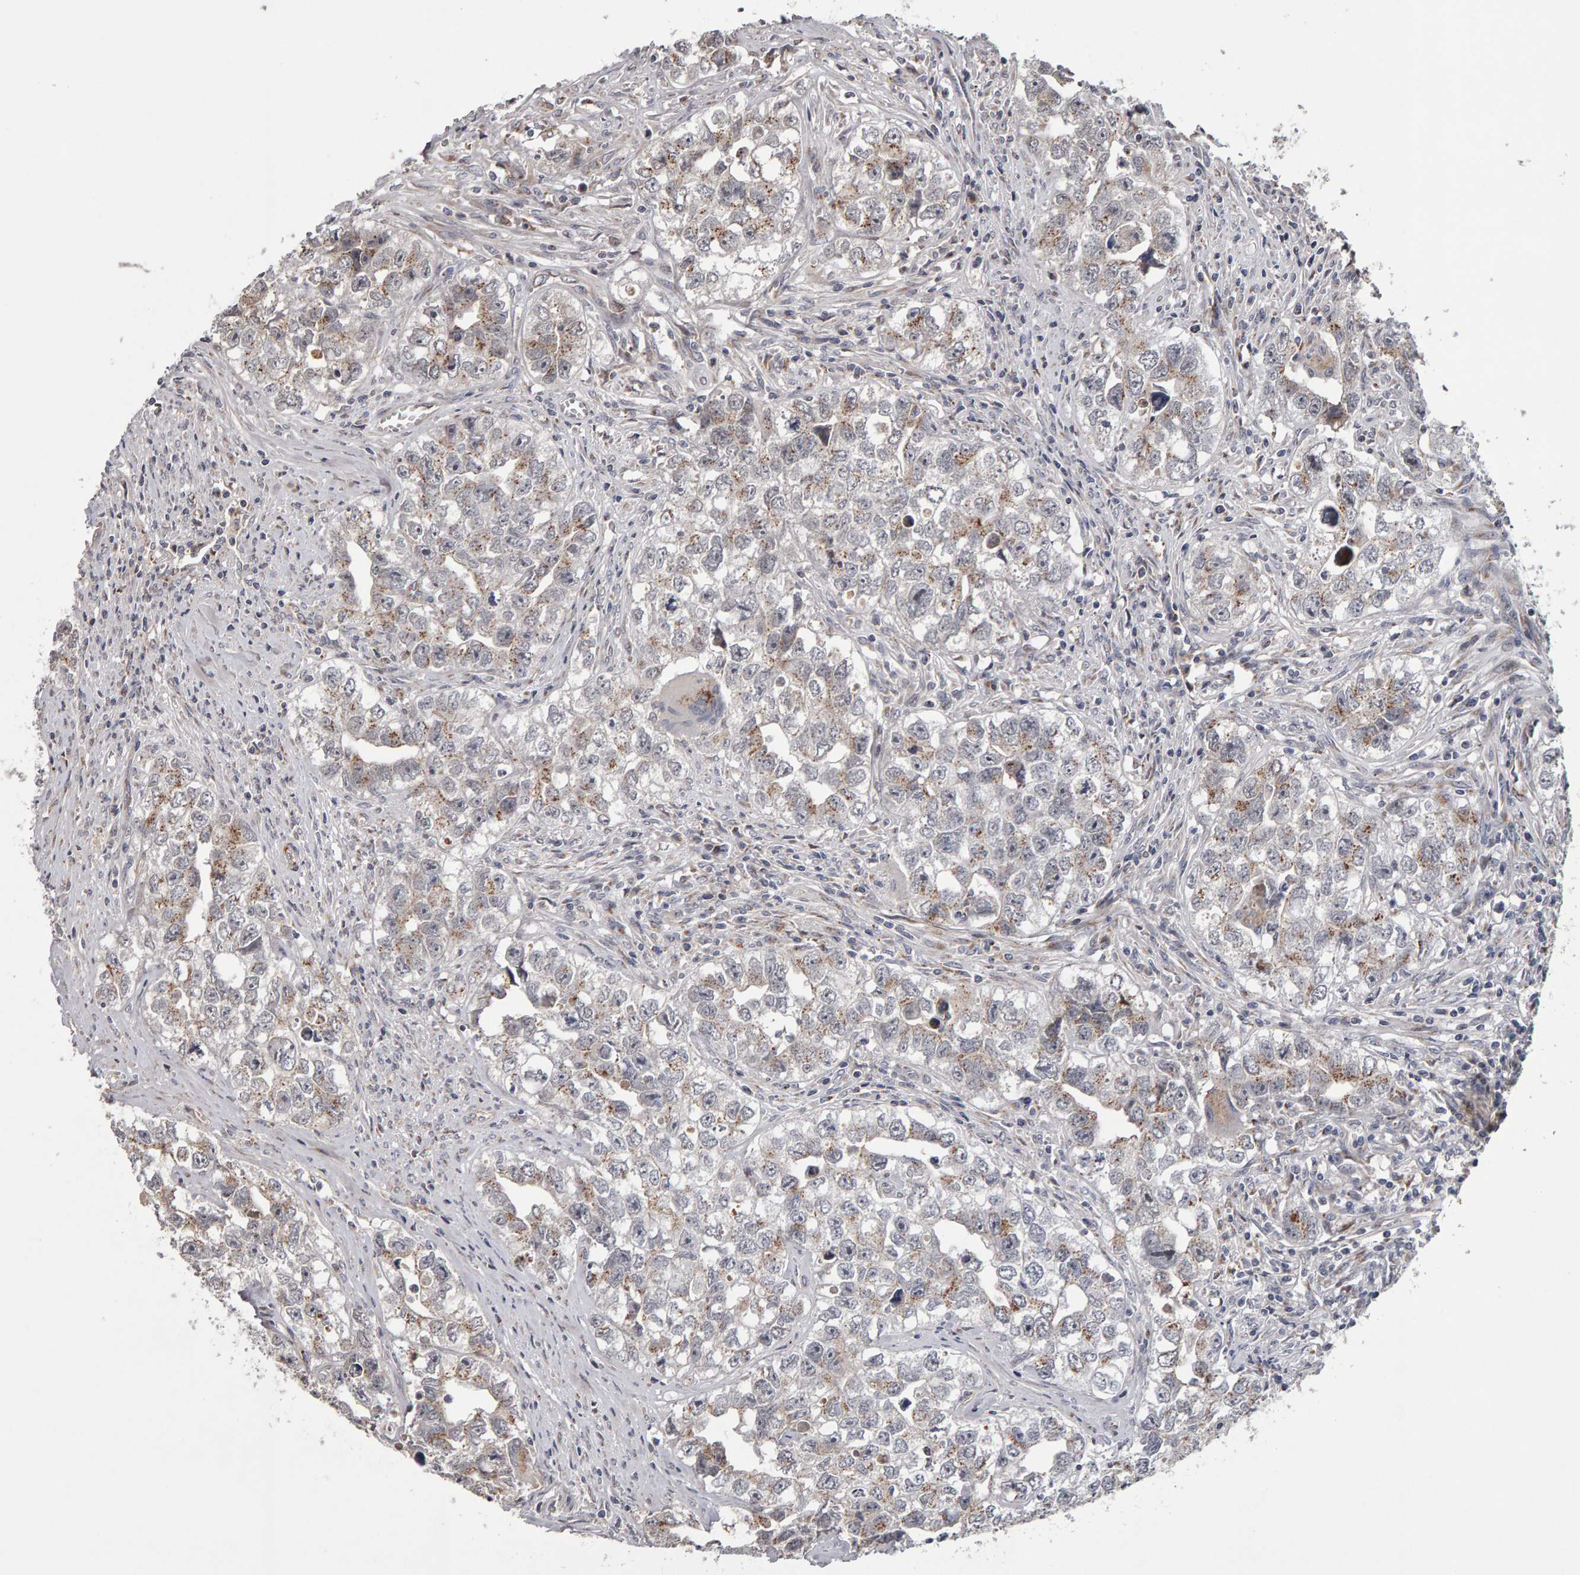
{"staining": {"intensity": "moderate", "quantity": "25%-75%", "location": "cytoplasmic/membranous"}, "tissue": "testis cancer", "cell_type": "Tumor cells", "image_type": "cancer", "snomed": [{"axis": "morphology", "description": "Seminoma, NOS"}, {"axis": "morphology", "description": "Carcinoma, Embryonal, NOS"}, {"axis": "topography", "description": "Testis"}], "caption": "Testis seminoma stained with IHC demonstrates moderate cytoplasmic/membranous positivity in about 25%-75% of tumor cells.", "gene": "CANT1", "patient": {"sex": "male", "age": 43}}